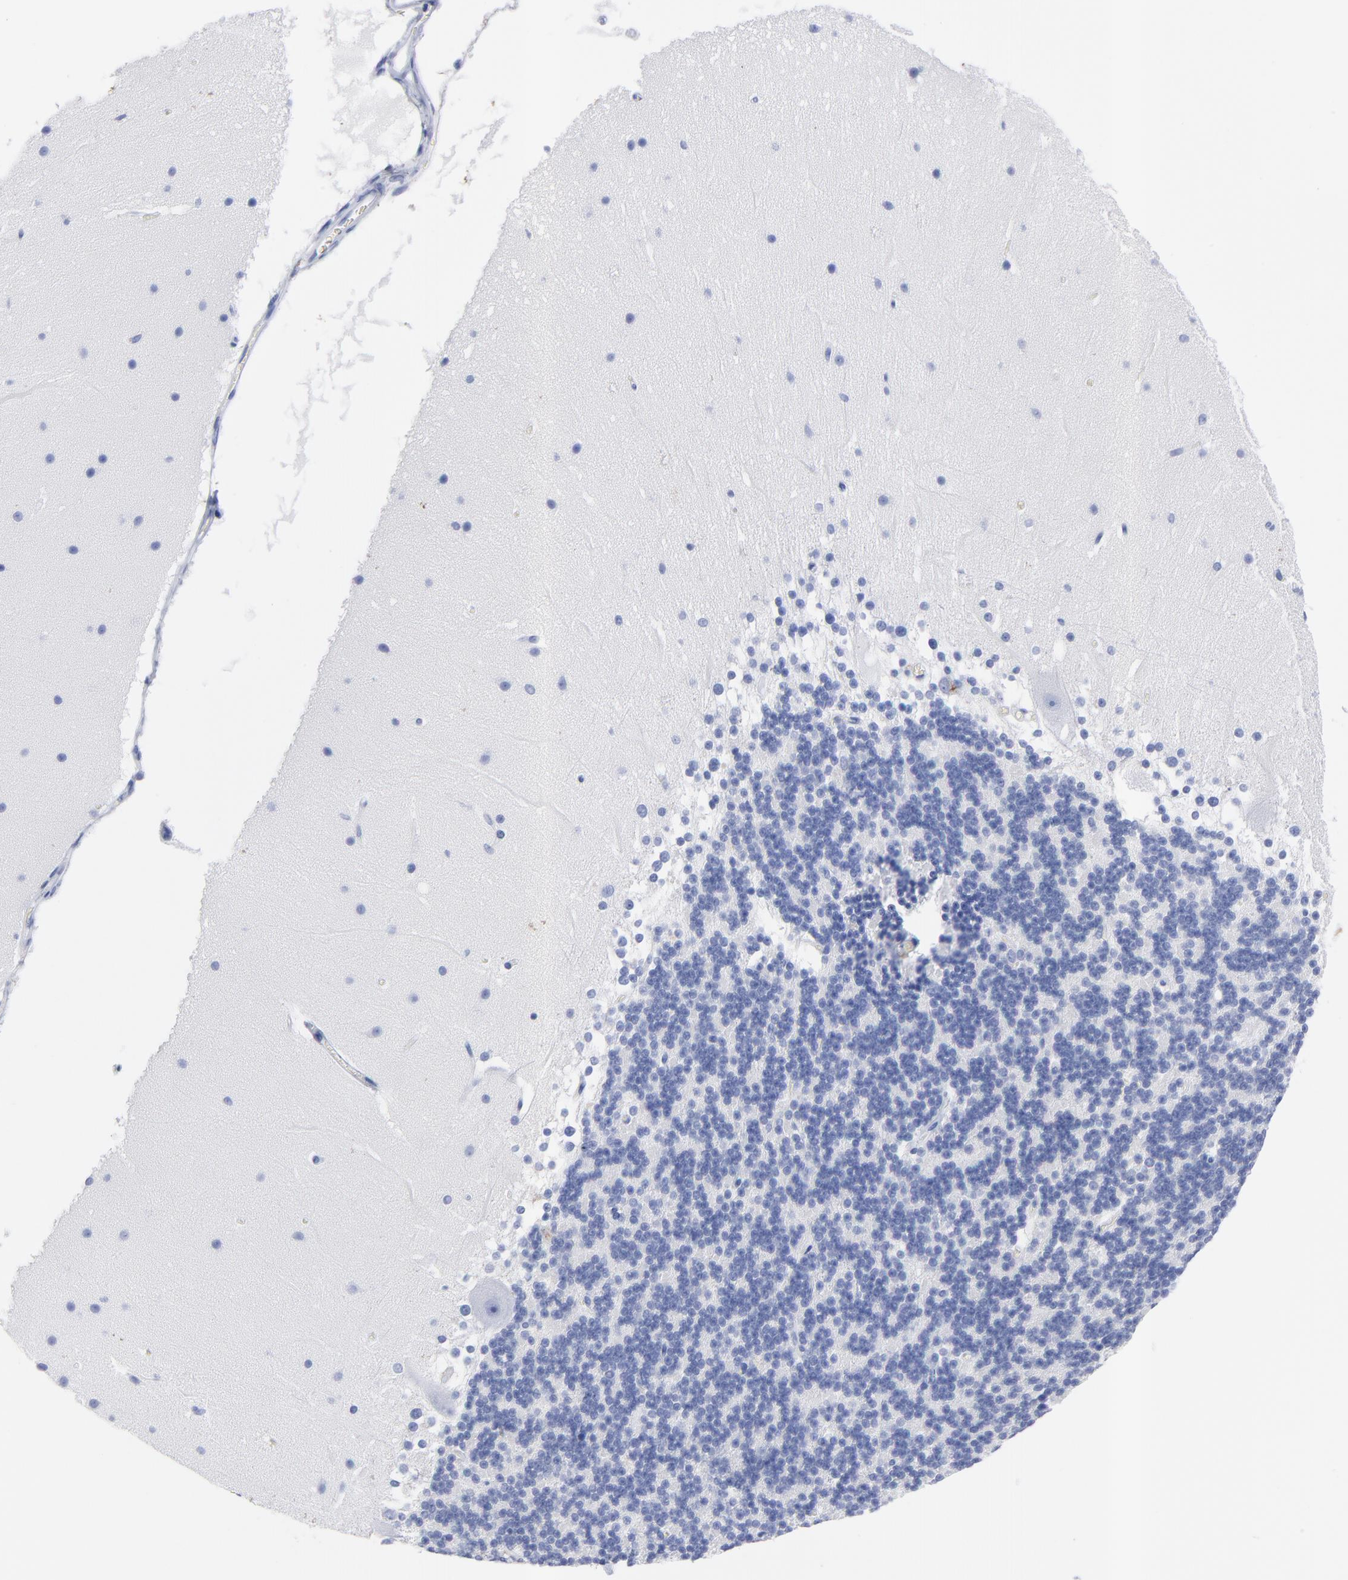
{"staining": {"intensity": "negative", "quantity": "none", "location": "none"}, "tissue": "cerebellum", "cell_type": "Cells in granular layer", "image_type": "normal", "snomed": [{"axis": "morphology", "description": "Normal tissue, NOS"}, {"axis": "topography", "description": "Cerebellum"}], "caption": "This is an immunohistochemistry image of unremarkable cerebellum. There is no staining in cells in granular layer.", "gene": "CPVL", "patient": {"sex": "female", "age": 19}}